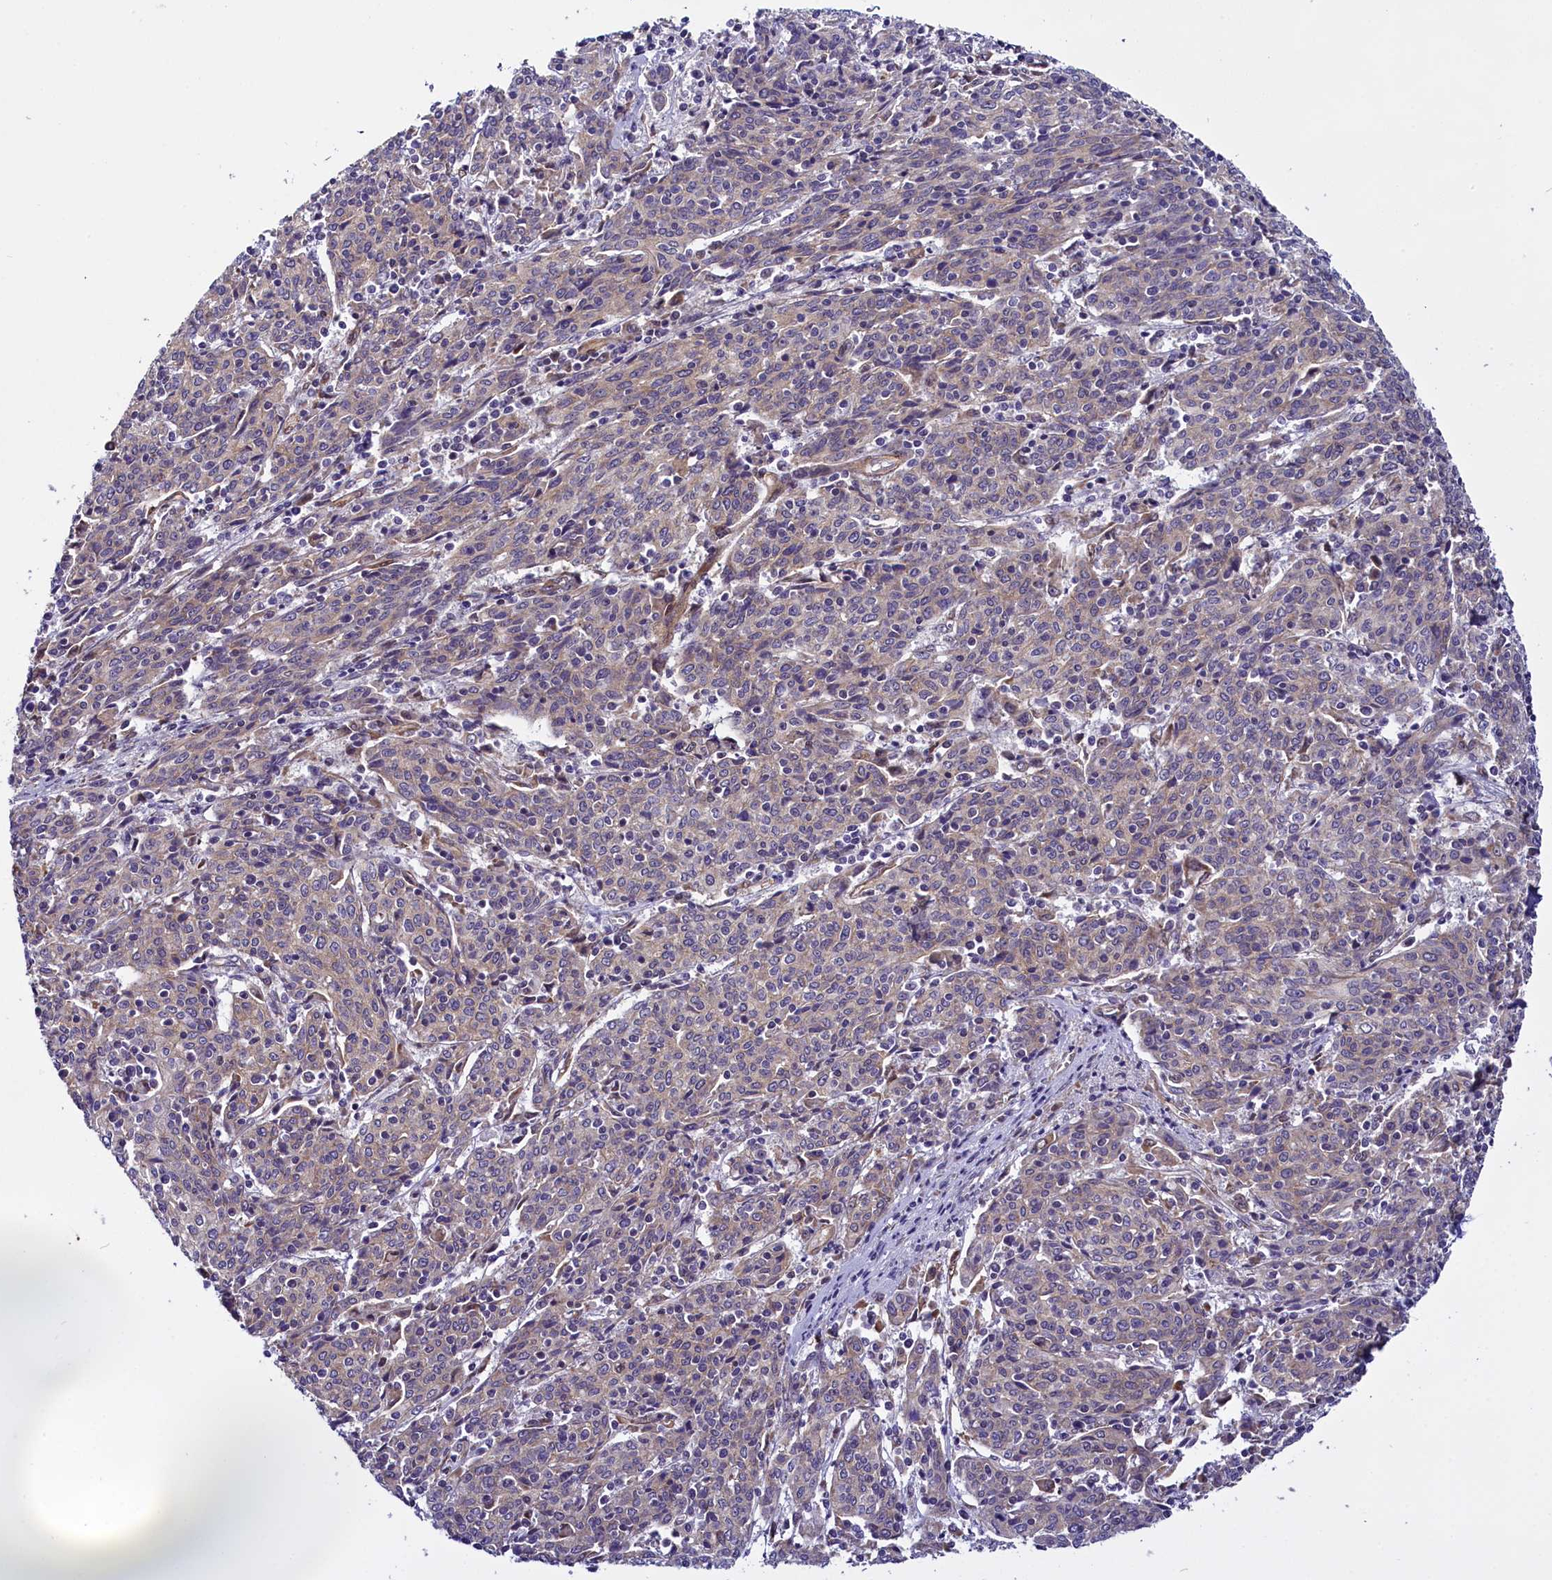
{"staining": {"intensity": "weak", "quantity": "25%-75%", "location": "cytoplasmic/membranous"}, "tissue": "cervical cancer", "cell_type": "Tumor cells", "image_type": "cancer", "snomed": [{"axis": "morphology", "description": "Squamous cell carcinoma, NOS"}, {"axis": "topography", "description": "Cervix"}], "caption": "Immunohistochemistry (IHC) photomicrograph of human cervical cancer stained for a protein (brown), which demonstrates low levels of weak cytoplasmic/membranous staining in approximately 25%-75% of tumor cells.", "gene": "UACA", "patient": {"sex": "female", "age": 67}}